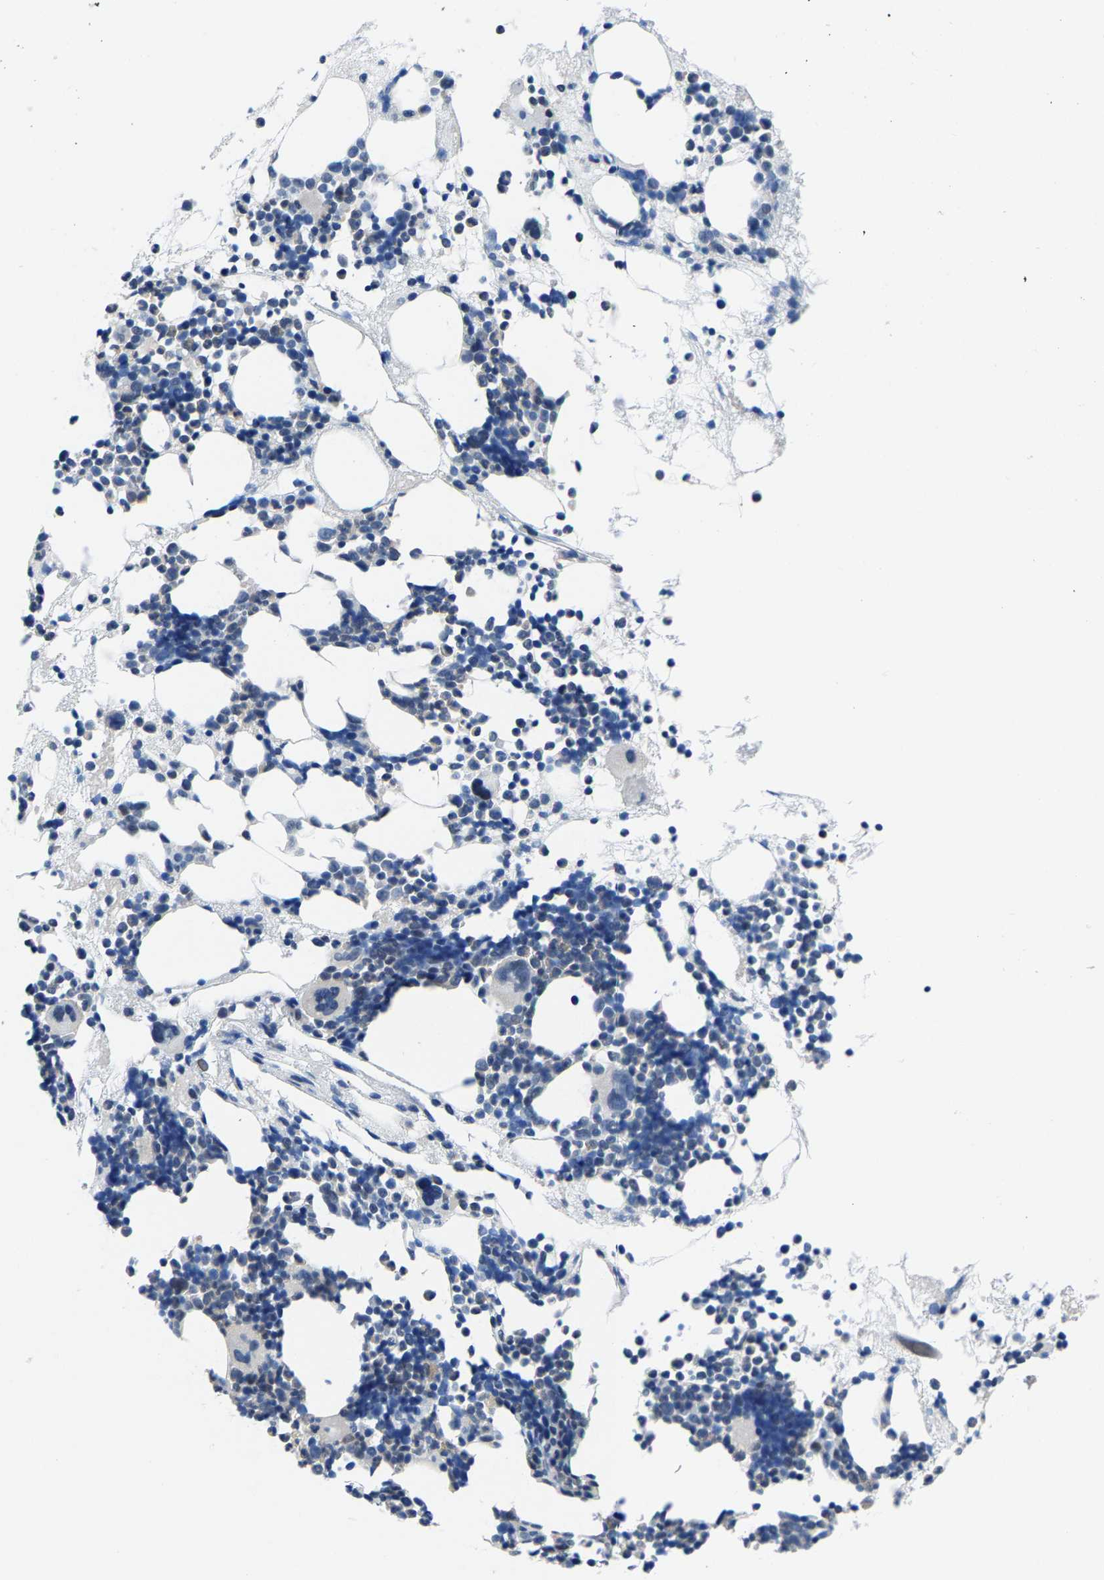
{"staining": {"intensity": "negative", "quantity": "none", "location": "none"}, "tissue": "bone marrow", "cell_type": "Hematopoietic cells", "image_type": "normal", "snomed": [{"axis": "morphology", "description": "Normal tissue, NOS"}, {"axis": "morphology", "description": "Inflammation, NOS"}, {"axis": "topography", "description": "Bone marrow"}], "caption": "Photomicrograph shows no protein expression in hematopoietic cells of benign bone marrow.", "gene": "SSH3", "patient": {"sex": "female", "age": 81}}